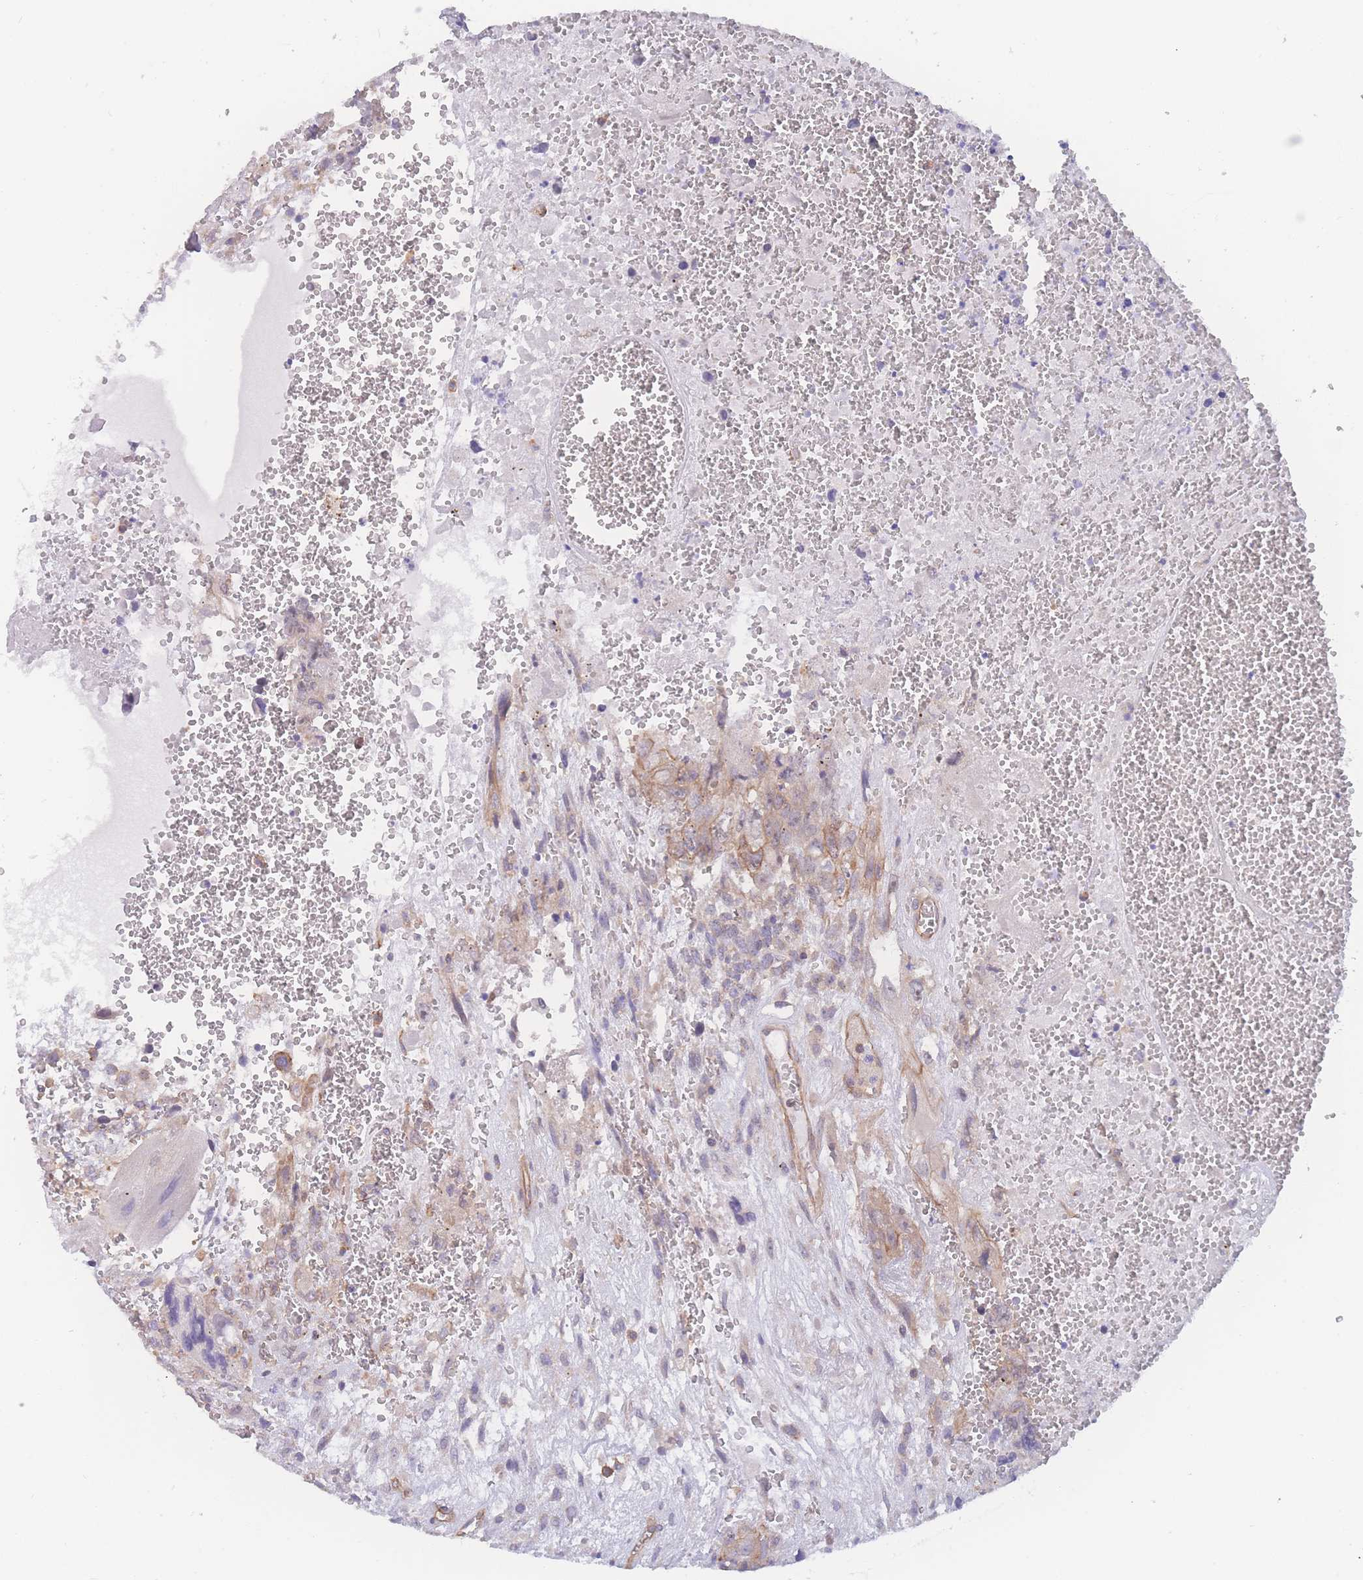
{"staining": {"intensity": "moderate", "quantity": "25%-75%", "location": "cytoplasmic/membranous"}, "tissue": "testis cancer", "cell_type": "Tumor cells", "image_type": "cancer", "snomed": [{"axis": "morphology", "description": "Carcinoma, Embryonal, NOS"}, {"axis": "topography", "description": "Testis"}], "caption": "An immunohistochemistry (IHC) image of neoplastic tissue is shown. Protein staining in brown labels moderate cytoplasmic/membranous positivity in testis cancer within tumor cells.", "gene": "CFAP97", "patient": {"sex": "male", "age": 28}}